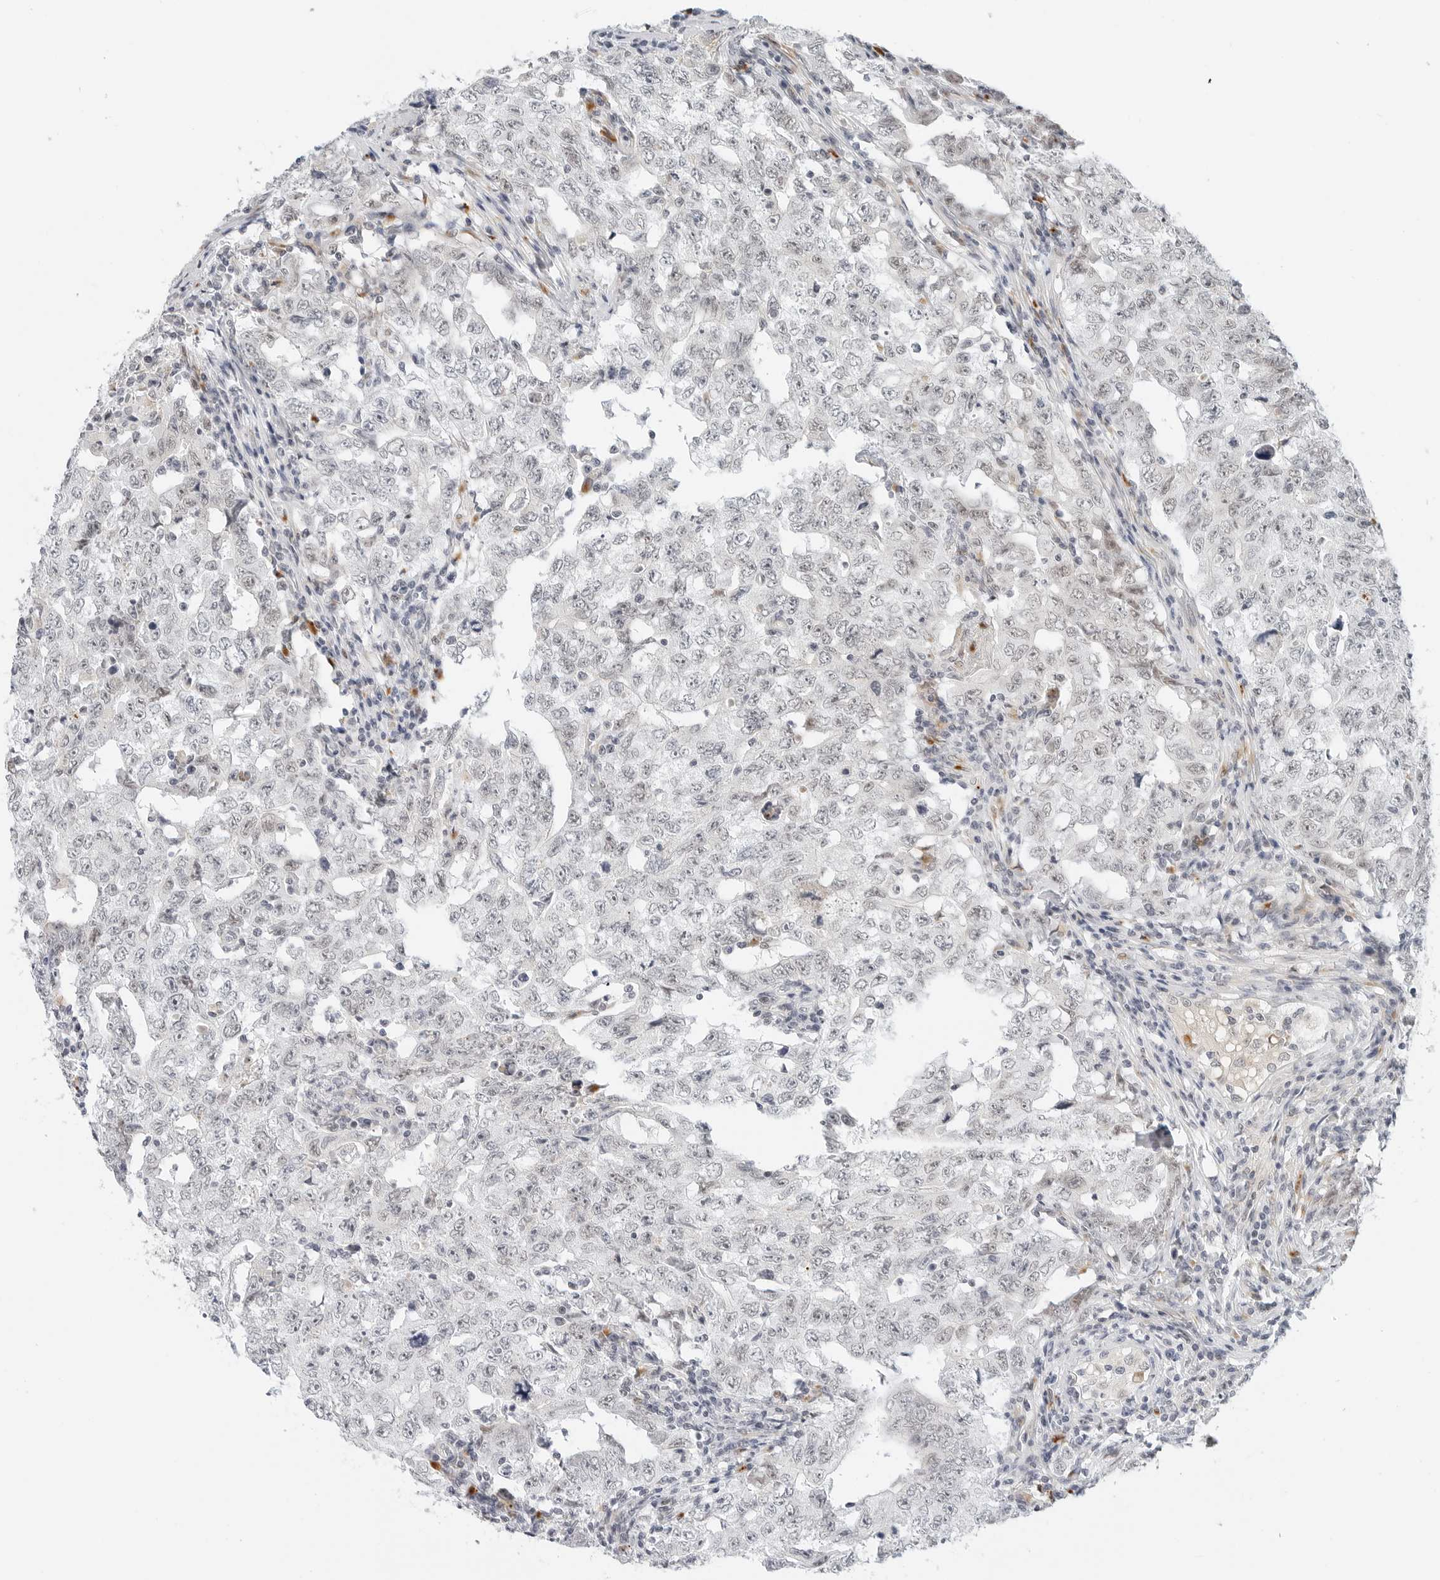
{"staining": {"intensity": "negative", "quantity": "none", "location": "none"}, "tissue": "testis cancer", "cell_type": "Tumor cells", "image_type": "cancer", "snomed": [{"axis": "morphology", "description": "Carcinoma, Embryonal, NOS"}, {"axis": "topography", "description": "Testis"}], "caption": "An immunohistochemistry (IHC) histopathology image of embryonal carcinoma (testis) is shown. There is no staining in tumor cells of embryonal carcinoma (testis). The staining is performed using DAB brown chromogen with nuclei counter-stained in using hematoxylin.", "gene": "TSEN2", "patient": {"sex": "male", "age": 26}}